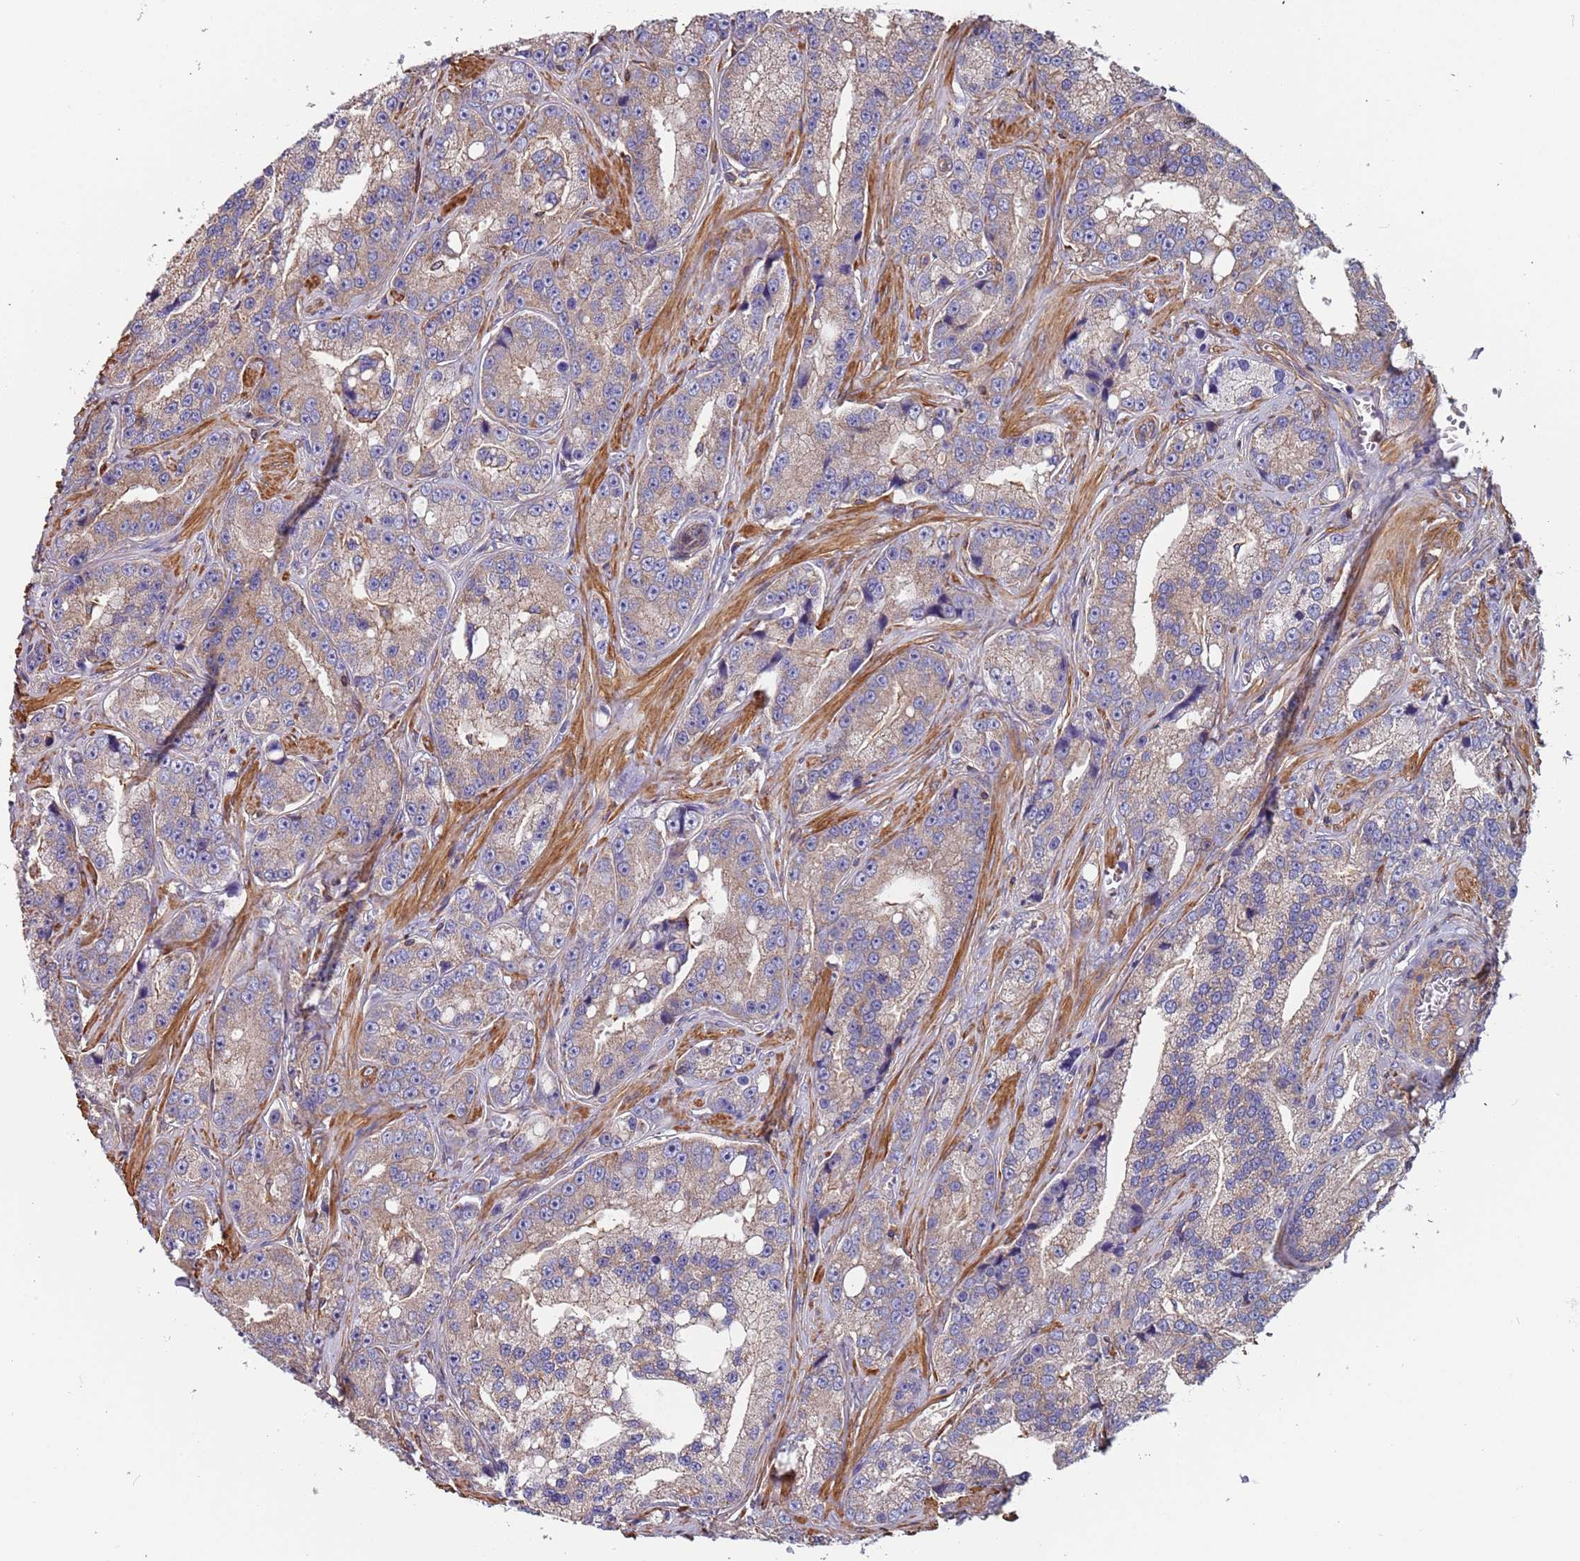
{"staining": {"intensity": "weak", "quantity": ">75%", "location": "cytoplasmic/membranous"}, "tissue": "prostate cancer", "cell_type": "Tumor cells", "image_type": "cancer", "snomed": [{"axis": "morphology", "description": "Adenocarcinoma, High grade"}, {"axis": "topography", "description": "Prostate"}], "caption": "Protein staining of prostate high-grade adenocarcinoma tissue reveals weak cytoplasmic/membranous expression in approximately >75% of tumor cells.", "gene": "SYT4", "patient": {"sex": "male", "age": 74}}